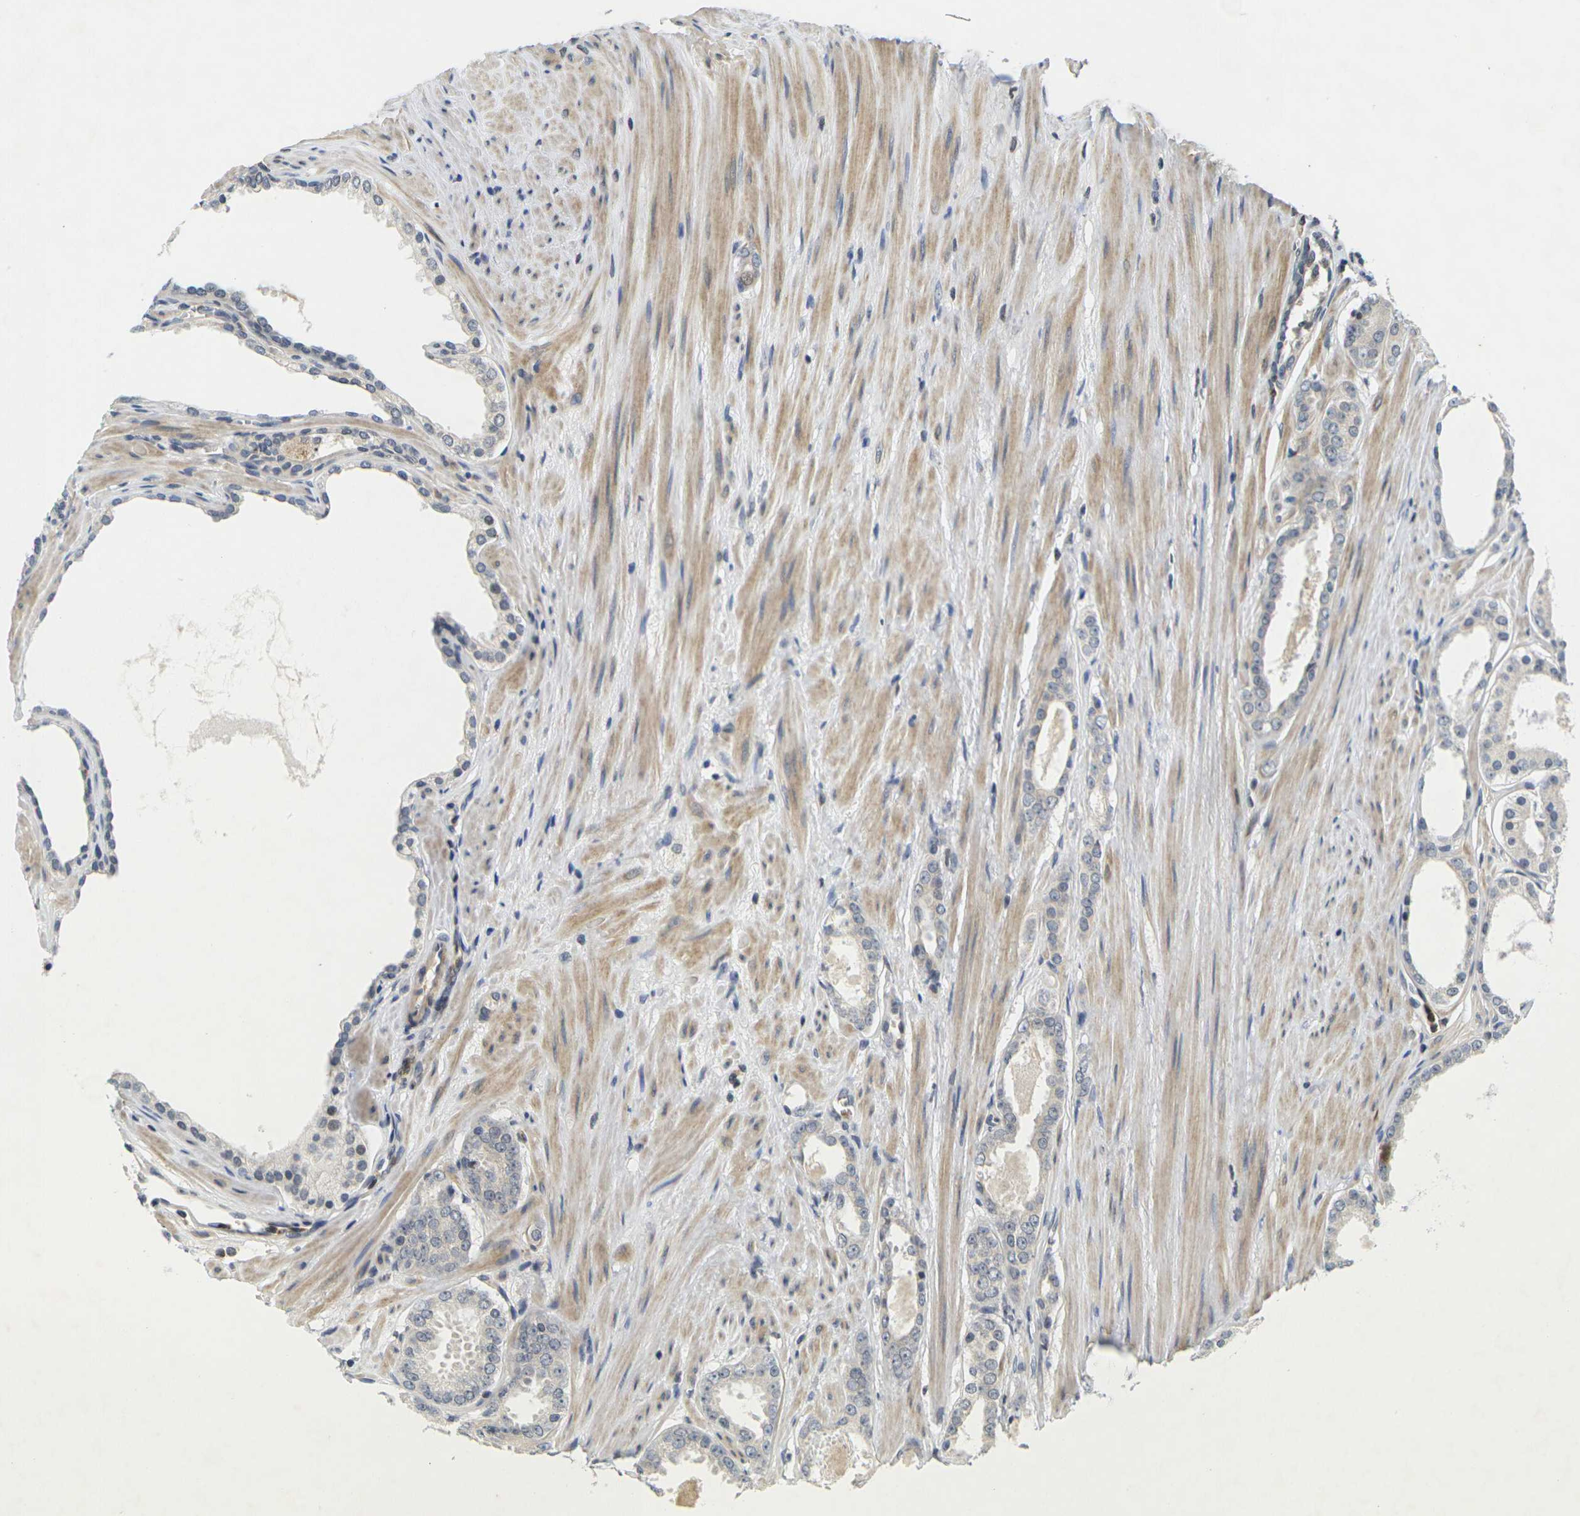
{"staining": {"intensity": "weak", "quantity": "<25%", "location": "cytoplasmic/membranous"}, "tissue": "prostate cancer", "cell_type": "Tumor cells", "image_type": "cancer", "snomed": [{"axis": "morphology", "description": "Adenocarcinoma, Low grade"}, {"axis": "topography", "description": "Prostate"}], "caption": "This is a photomicrograph of immunohistochemistry staining of prostate cancer, which shows no expression in tumor cells.", "gene": "C1QC", "patient": {"sex": "male", "age": 57}}